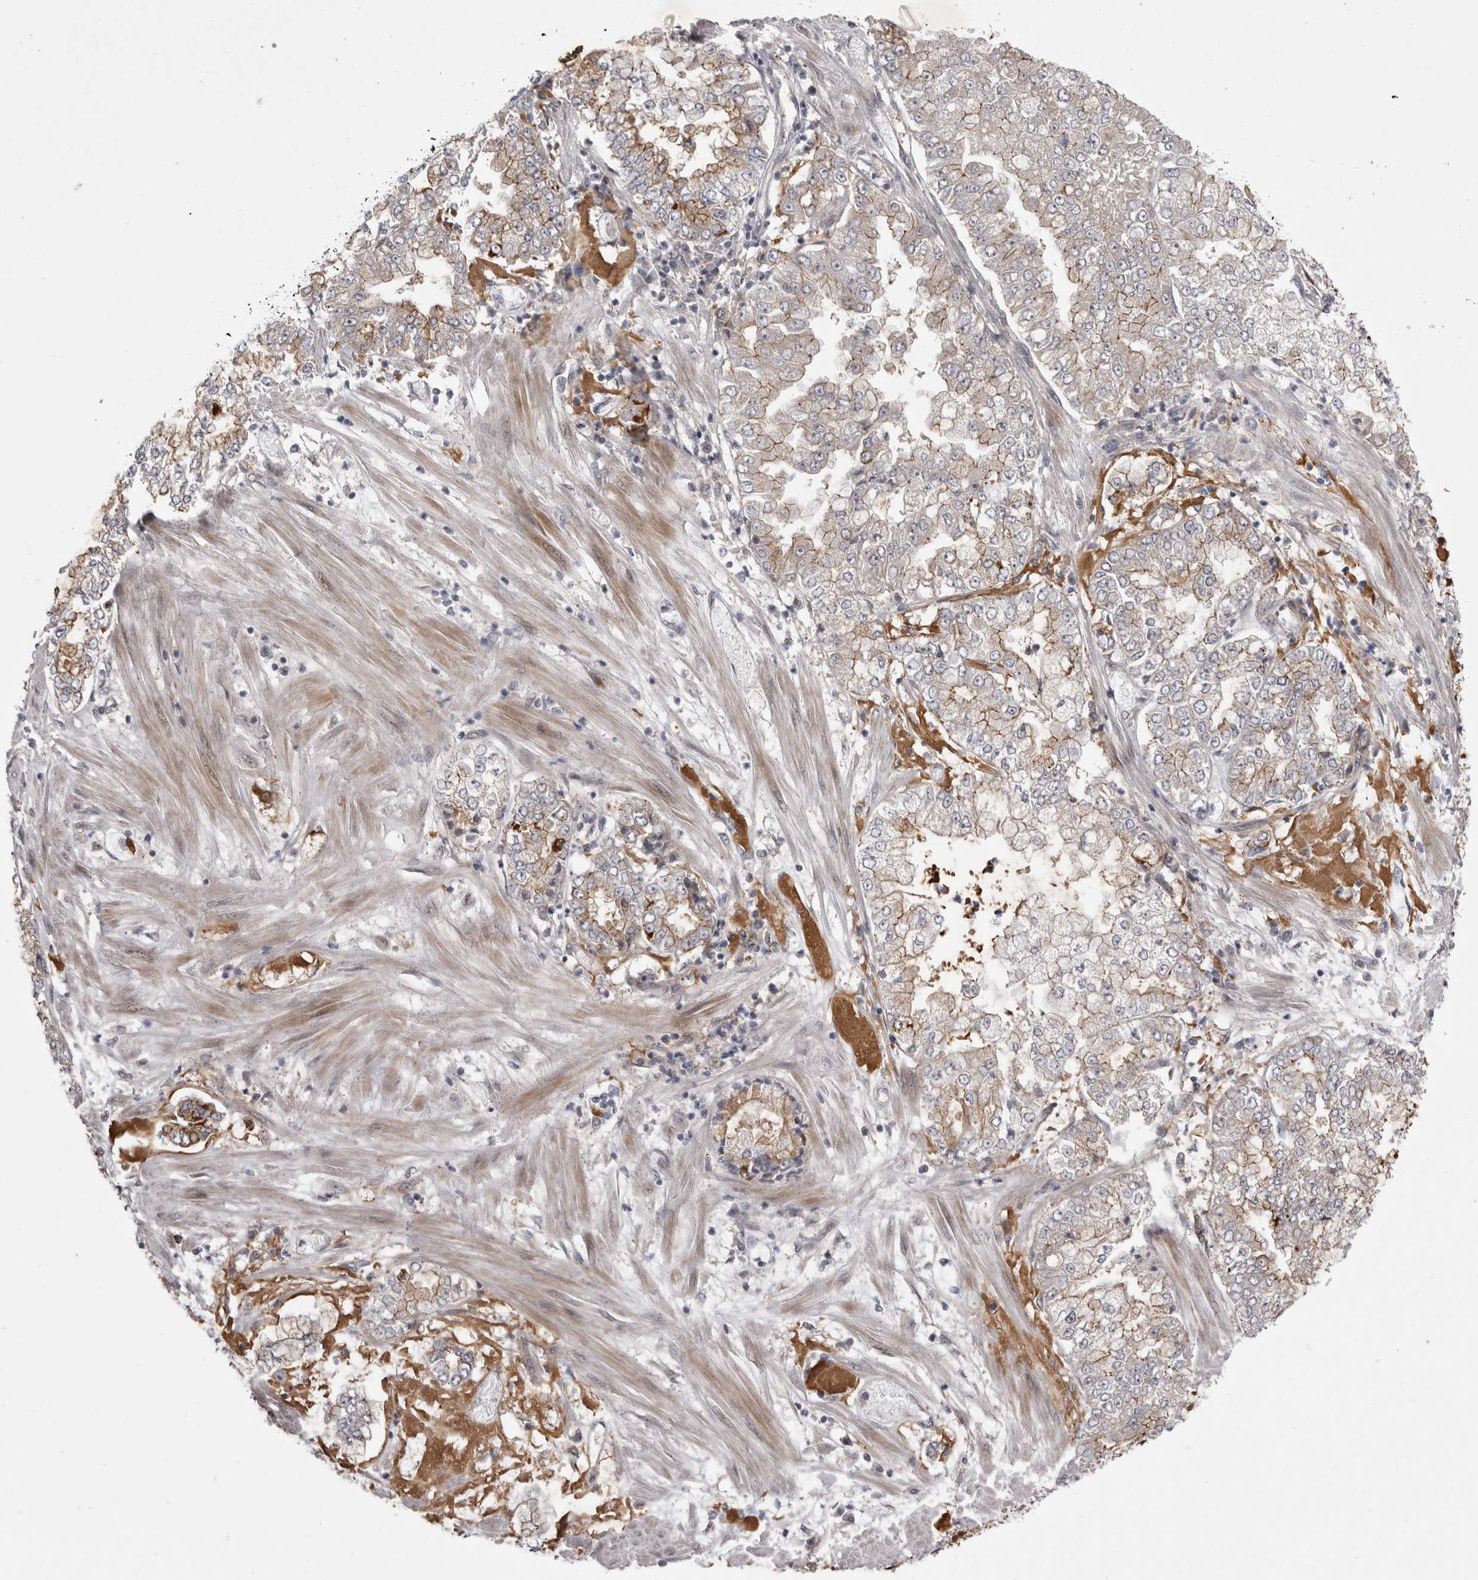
{"staining": {"intensity": "weak", "quantity": "25%-75%", "location": "cytoplasmic/membranous"}, "tissue": "stomach cancer", "cell_type": "Tumor cells", "image_type": "cancer", "snomed": [{"axis": "morphology", "description": "Adenocarcinoma, NOS"}, {"axis": "topography", "description": "Stomach"}], "caption": "Immunohistochemistry (IHC) (DAB) staining of human stomach adenocarcinoma shows weak cytoplasmic/membranous protein expression in about 25%-75% of tumor cells.", "gene": "NENF", "patient": {"sex": "male", "age": 76}}